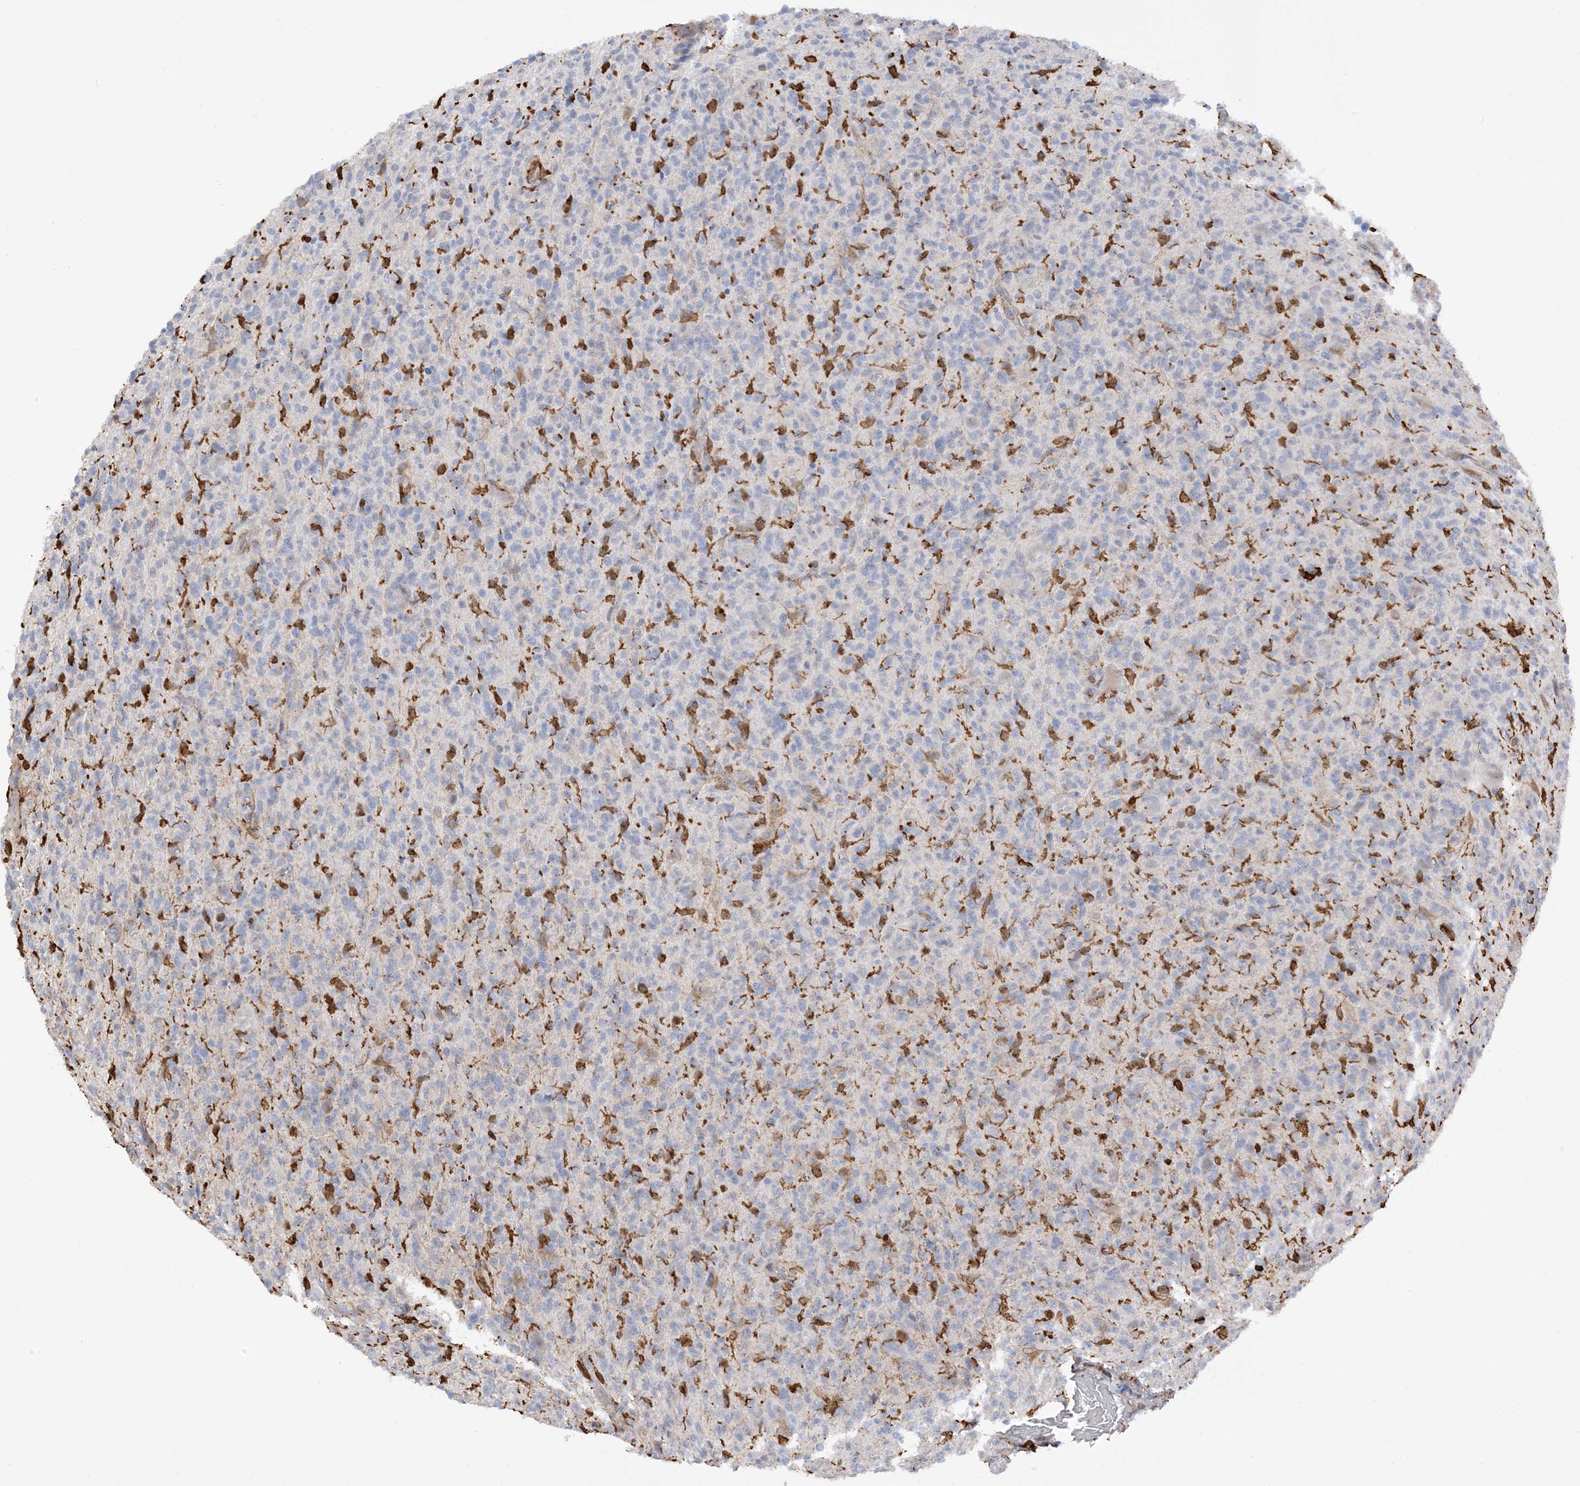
{"staining": {"intensity": "negative", "quantity": "none", "location": "none"}, "tissue": "glioma", "cell_type": "Tumor cells", "image_type": "cancer", "snomed": [{"axis": "morphology", "description": "Glioma, malignant, High grade"}, {"axis": "topography", "description": "Brain"}], "caption": "IHC histopathology image of human high-grade glioma (malignant) stained for a protein (brown), which shows no staining in tumor cells.", "gene": "PHACTR2", "patient": {"sex": "female", "age": 57}}